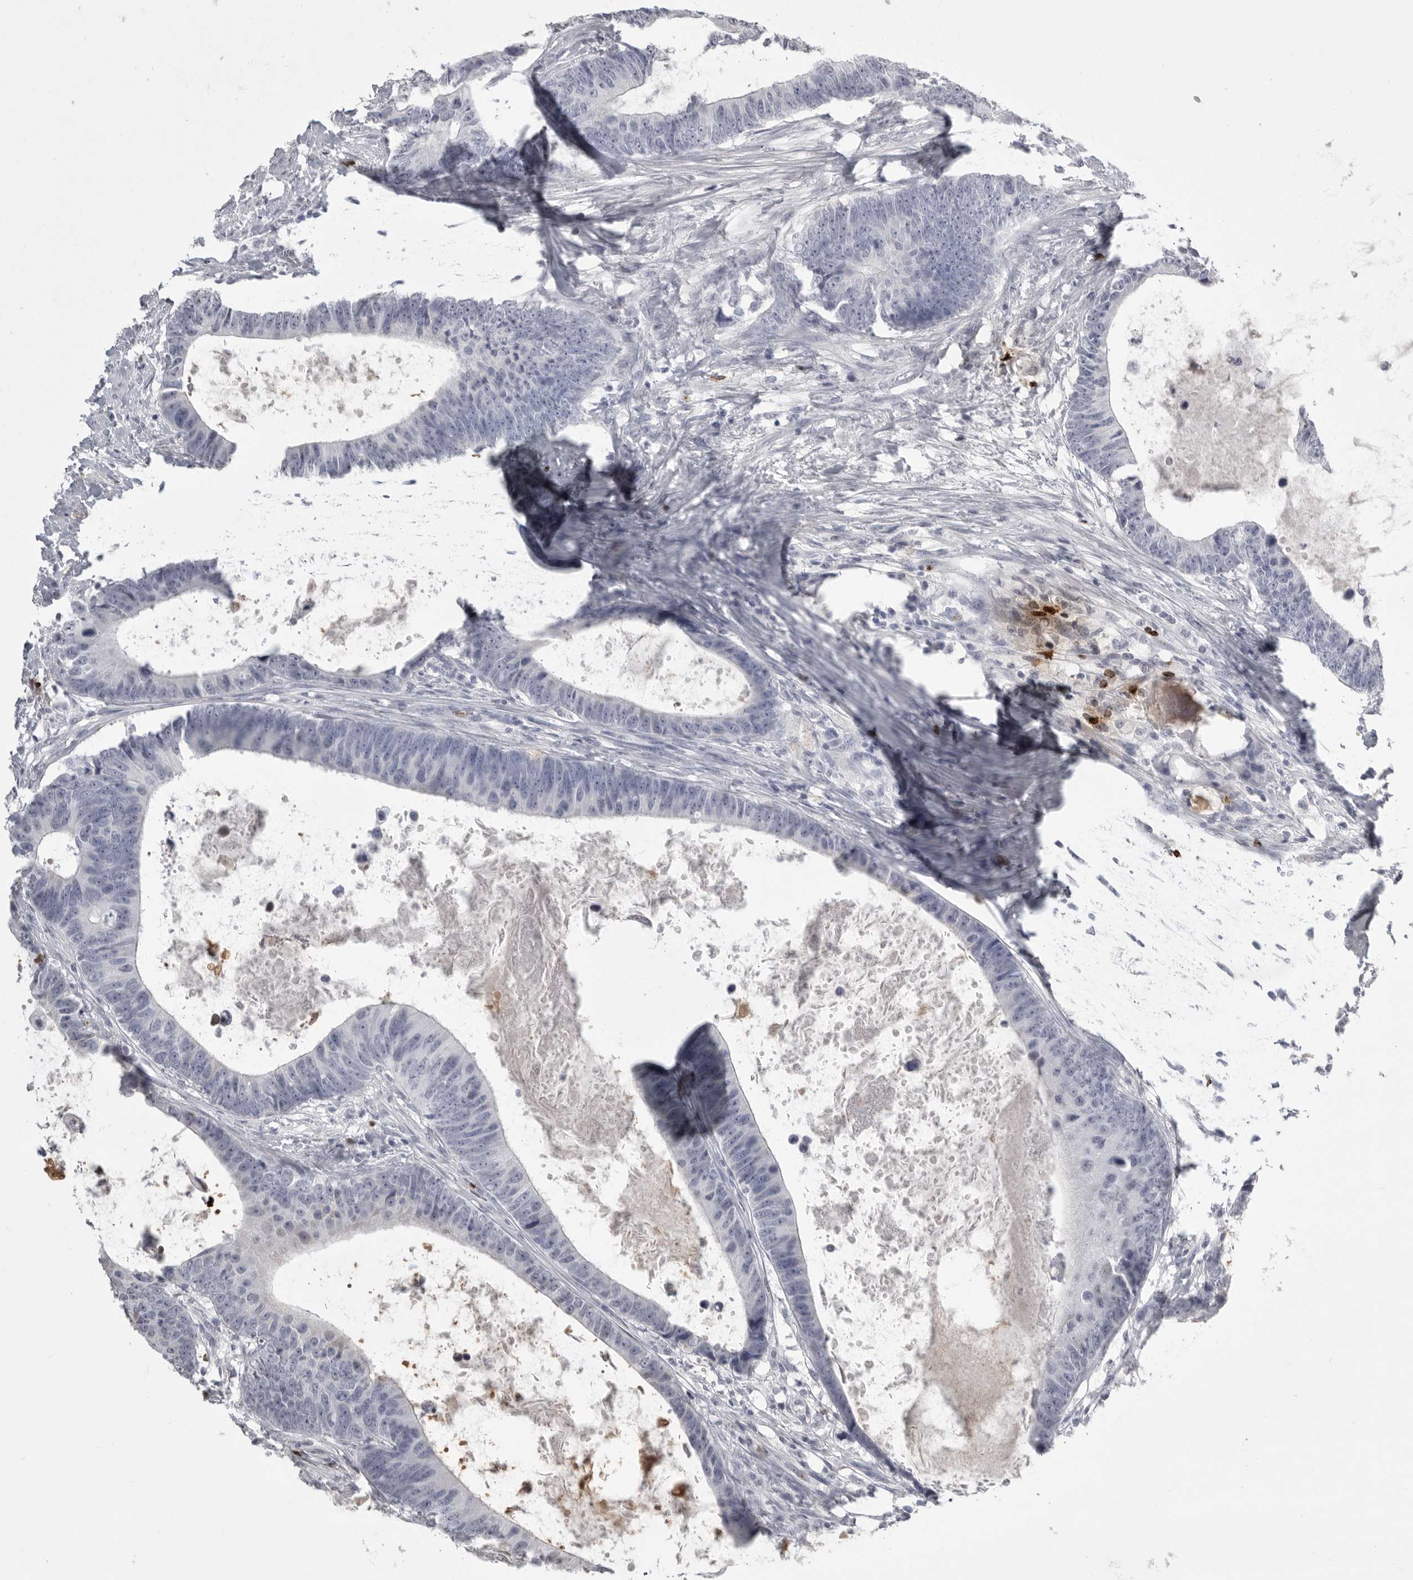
{"staining": {"intensity": "negative", "quantity": "none", "location": "none"}, "tissue": "colorectal cancer", "cell_type": "Tumor cells", "image_type": "cancer", "snomed": [{"axis": "morphology", "description": "Adenocarcinoma, NOS"}, {"axis": "topography", "description": "Colon"}], "caption": "Immunohistochemistry photomicrograph of neoplastic tissue: human adenocarcinoma (colorectal) stained with DAB (3,3'-diaminobenzidine) reveals no significant protein positivity in tumor cells.", "gene": "GNLY", "patient": {"sex": "male", "age": 56}}